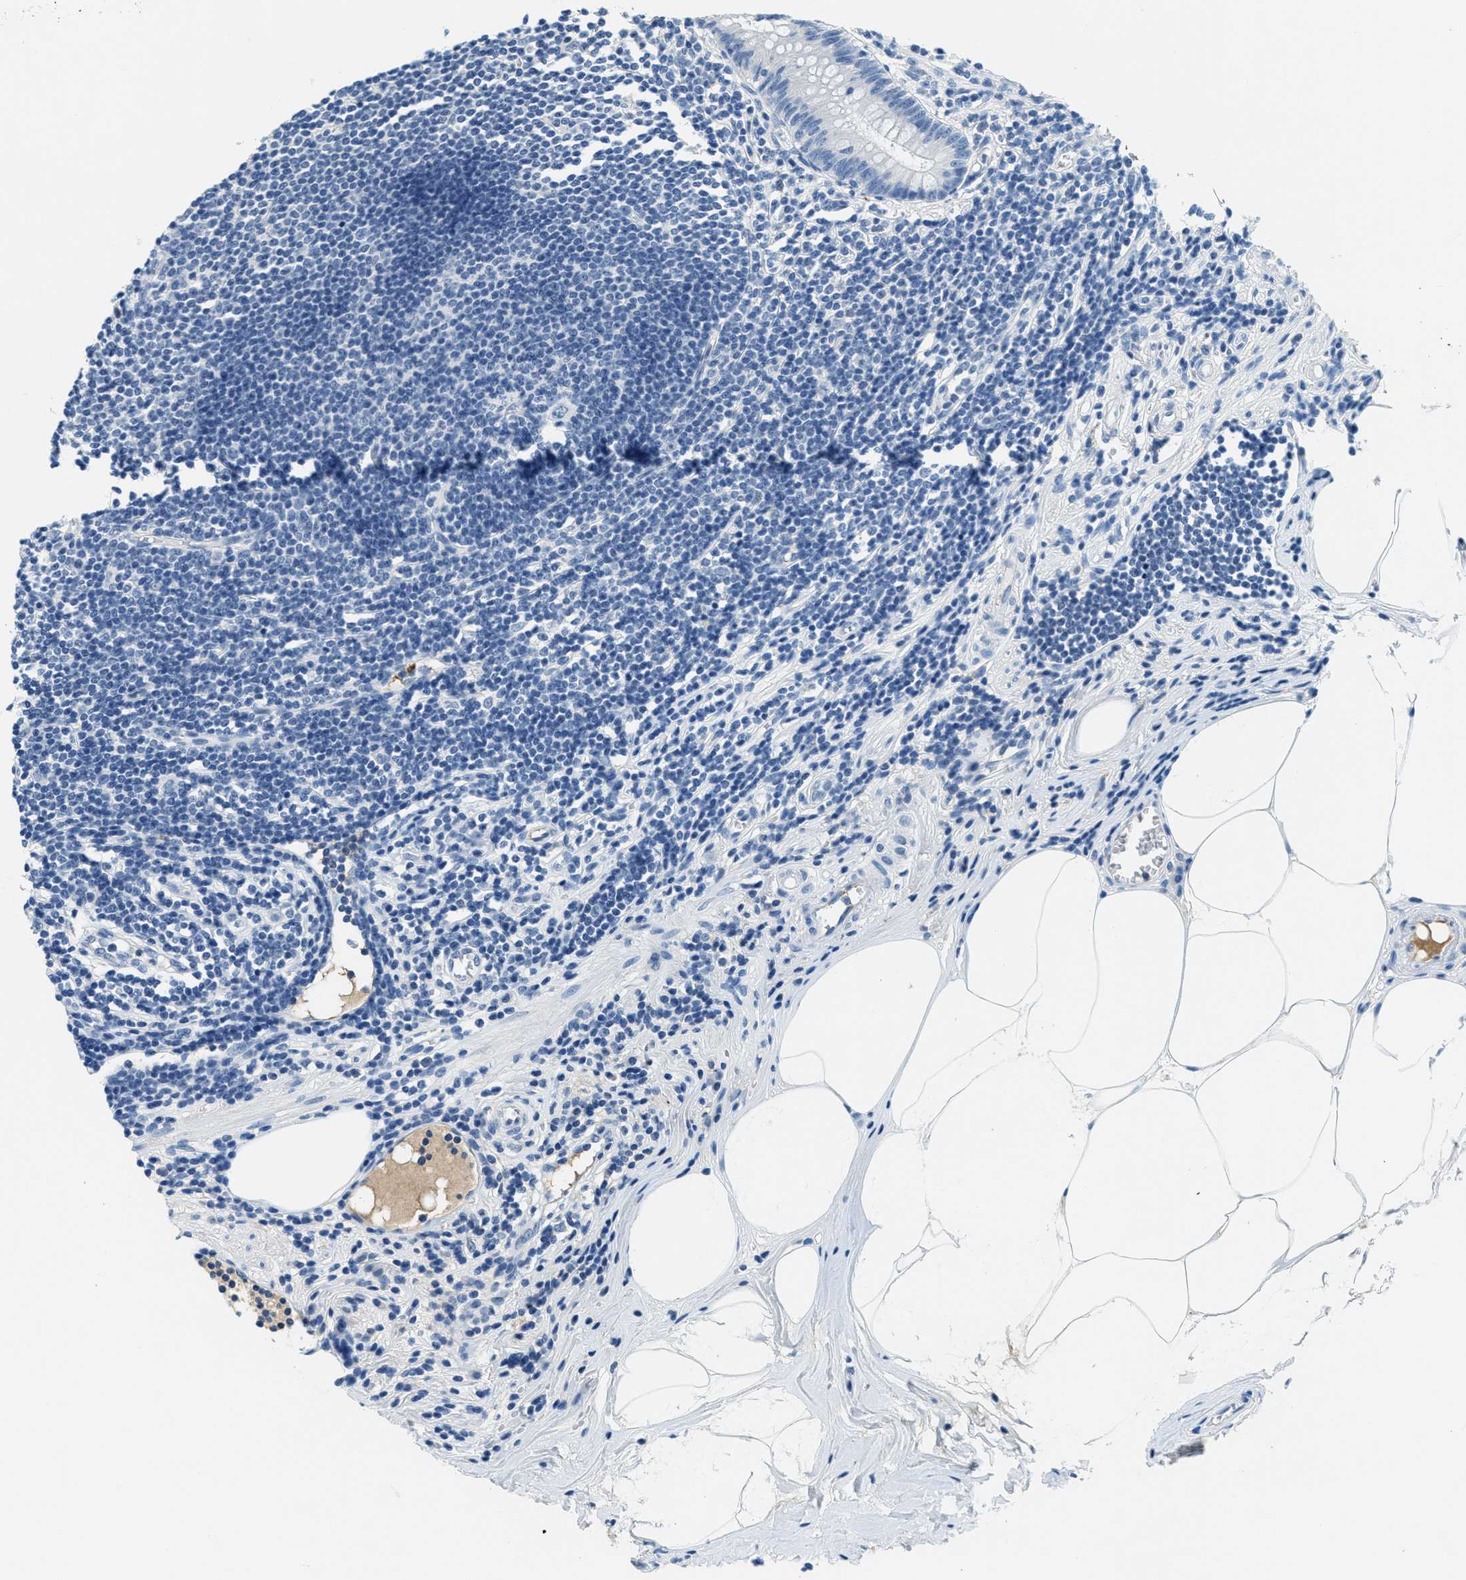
{"staining": {"intensity": "negative", "quantity": "none", "location": "none"}, "tissue": "appendix", "cell_type": "Glandular cells", "image_type": "normal", "snomed": [{"axis": "morphology", "description": "Normal tissue, NOS"}, {"axis": "topography", "description": "Appendix"}], "caption": "High power microscopy photomicrograph of an immunohistochemistry photomicrograph of normal appendix, revealing no significant staining in glandular cells.", "gene": "A2M", "patient": {"sex": "female", "age": 50}}